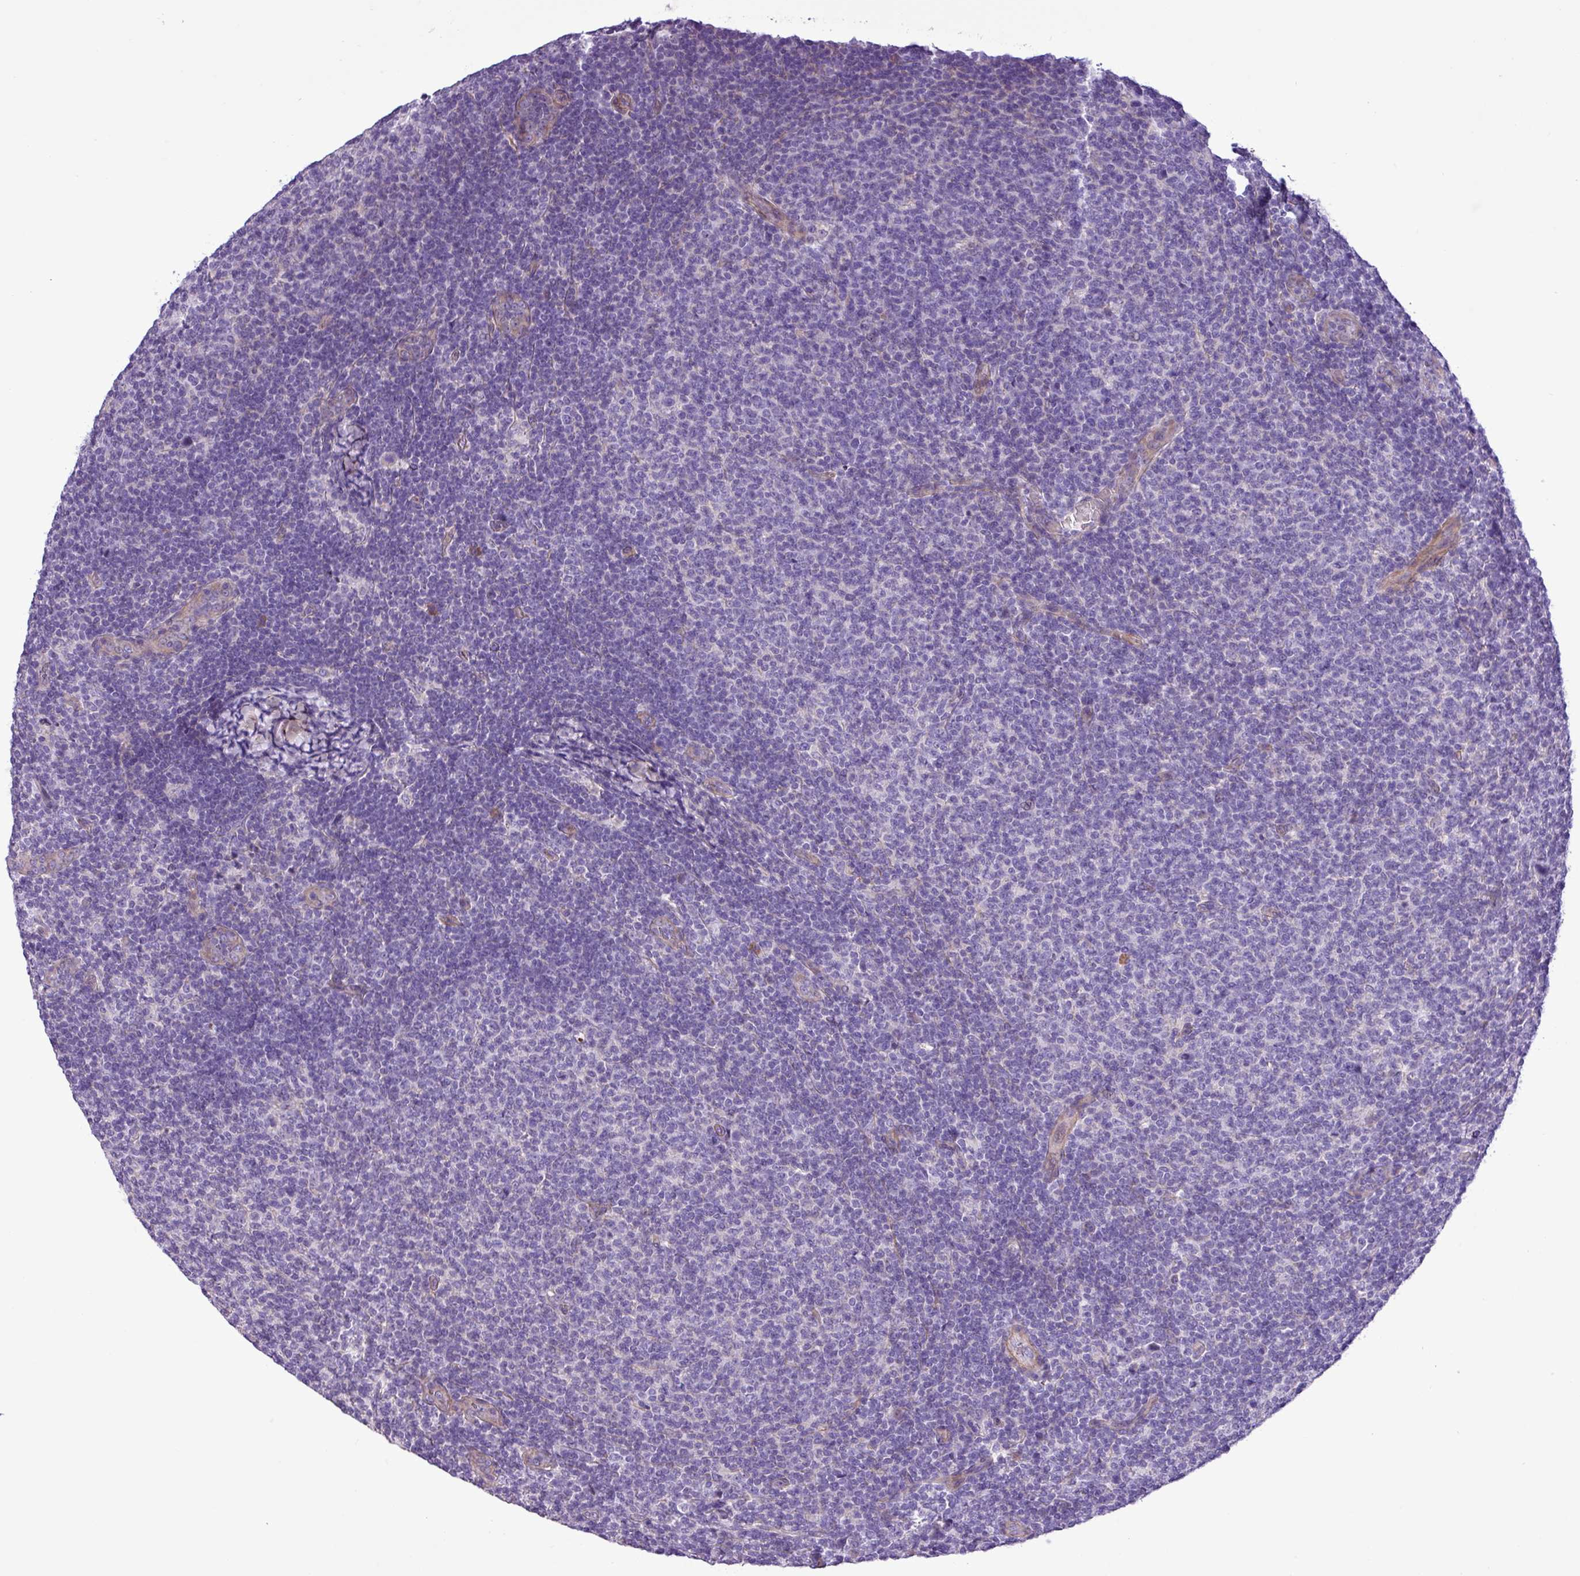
{"staining": {"intensity": "negative", "quantity": "none", "location": "none"}, "tissue": "lymphoma", "cell_type": "Tumor cells", "image_type": "cancer", "snomed": [{"axis": "morphology", "description": "Malignant lymphoma, non-Hodgkin's type, Low grade"}, {"axis": "topography", "description": "Lymph node"}], "caption": "DAB (3,3'-diaminobenzidine) immunohistochemical staining of lymphoma shows no significant expression in tumor cells. The staining was performed using DAB (3,3'-diaminobenzidine) to visualize the protein expression in brown, while the nuclei were stained in blue with hematoxylin (Magnification: 20x).", "gene": "C11orf91", "patient": {"sex": "male", "age": 66}}